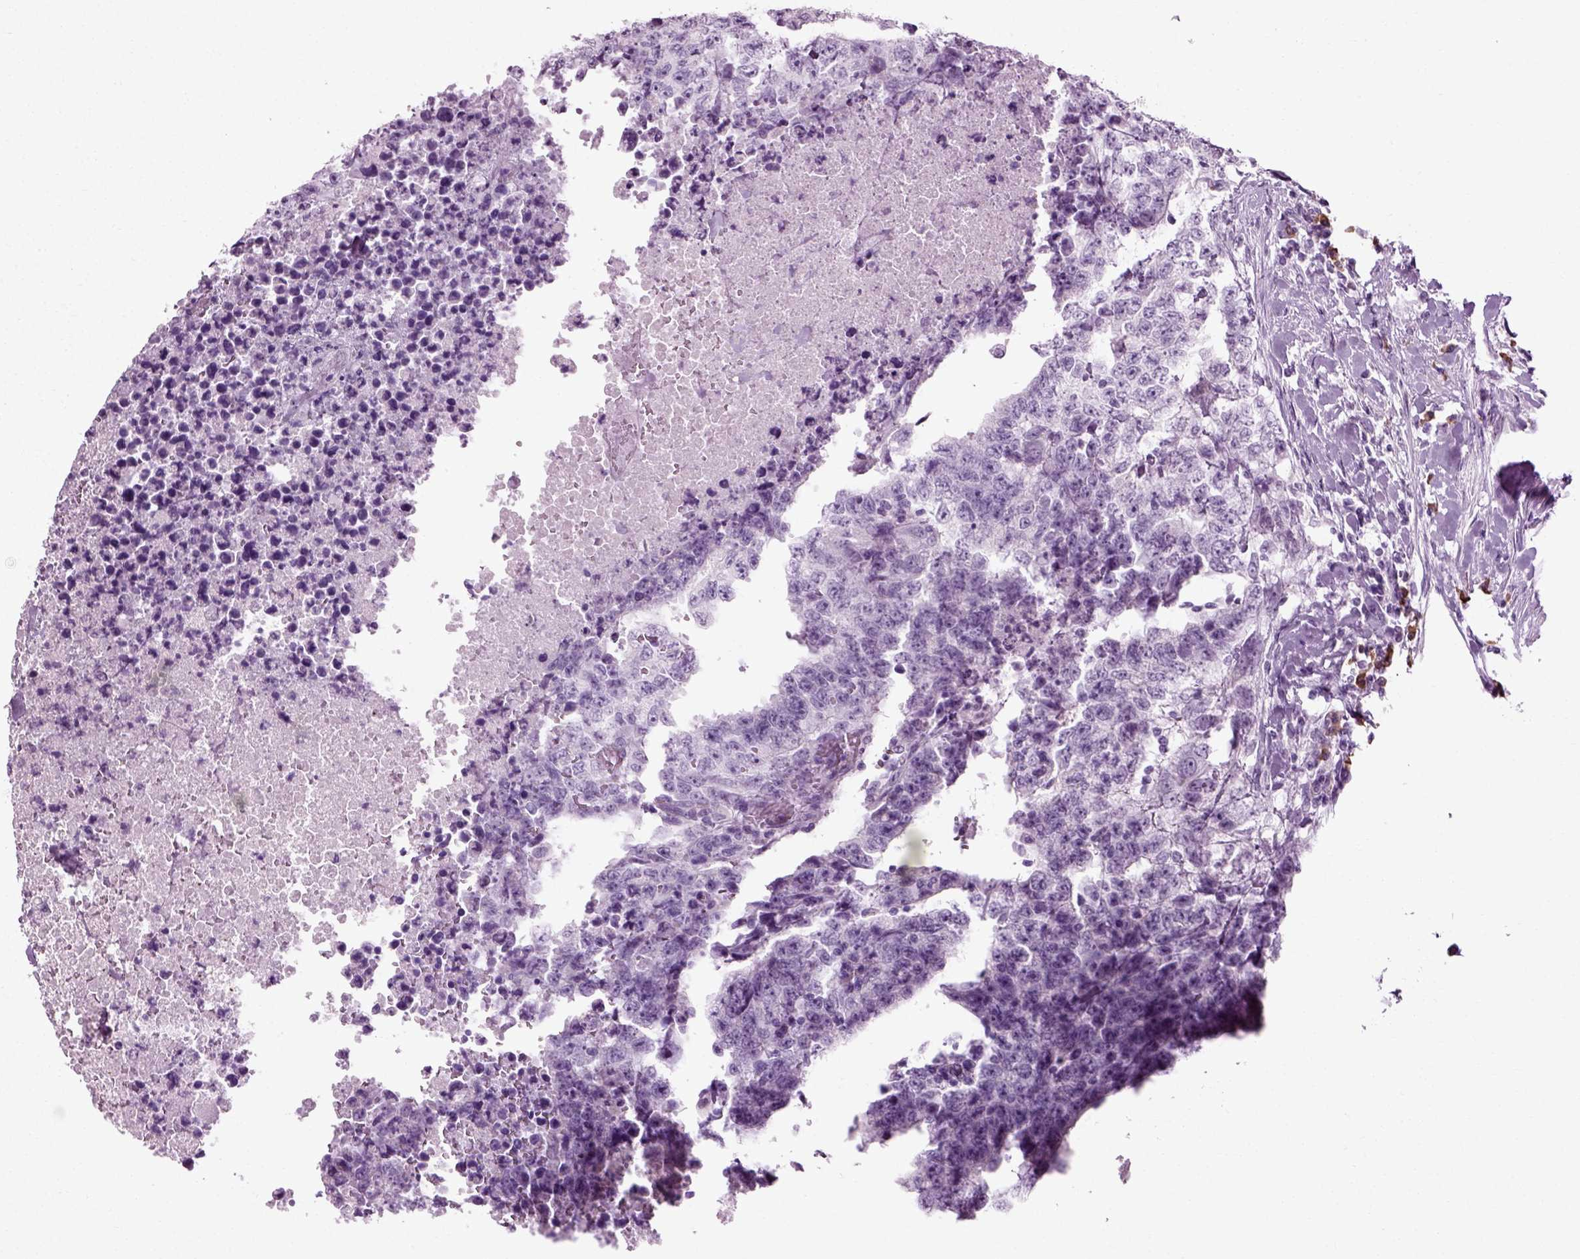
{"staining": {"intensity": "negative", "quantity": "none", "location": "none"}, "tissue": "testis cancer", "cell_type": "Tumor cells", "image_type": "cancer", "snomed": [{"axis": "morphology", "description": "Carcinoma, Embryonal, NOS"}, {"axis": "topography", "description": "Testis"}], "caption": "Immunohistochemical staining of testis embryonal carcinoma exhibits no significant expression in tumor cells. (Immunohistochemistry, brightfield microscopy, high magnification).", "gene": "SLC26A8", "patient": {"sex": "male", "age": 24}}